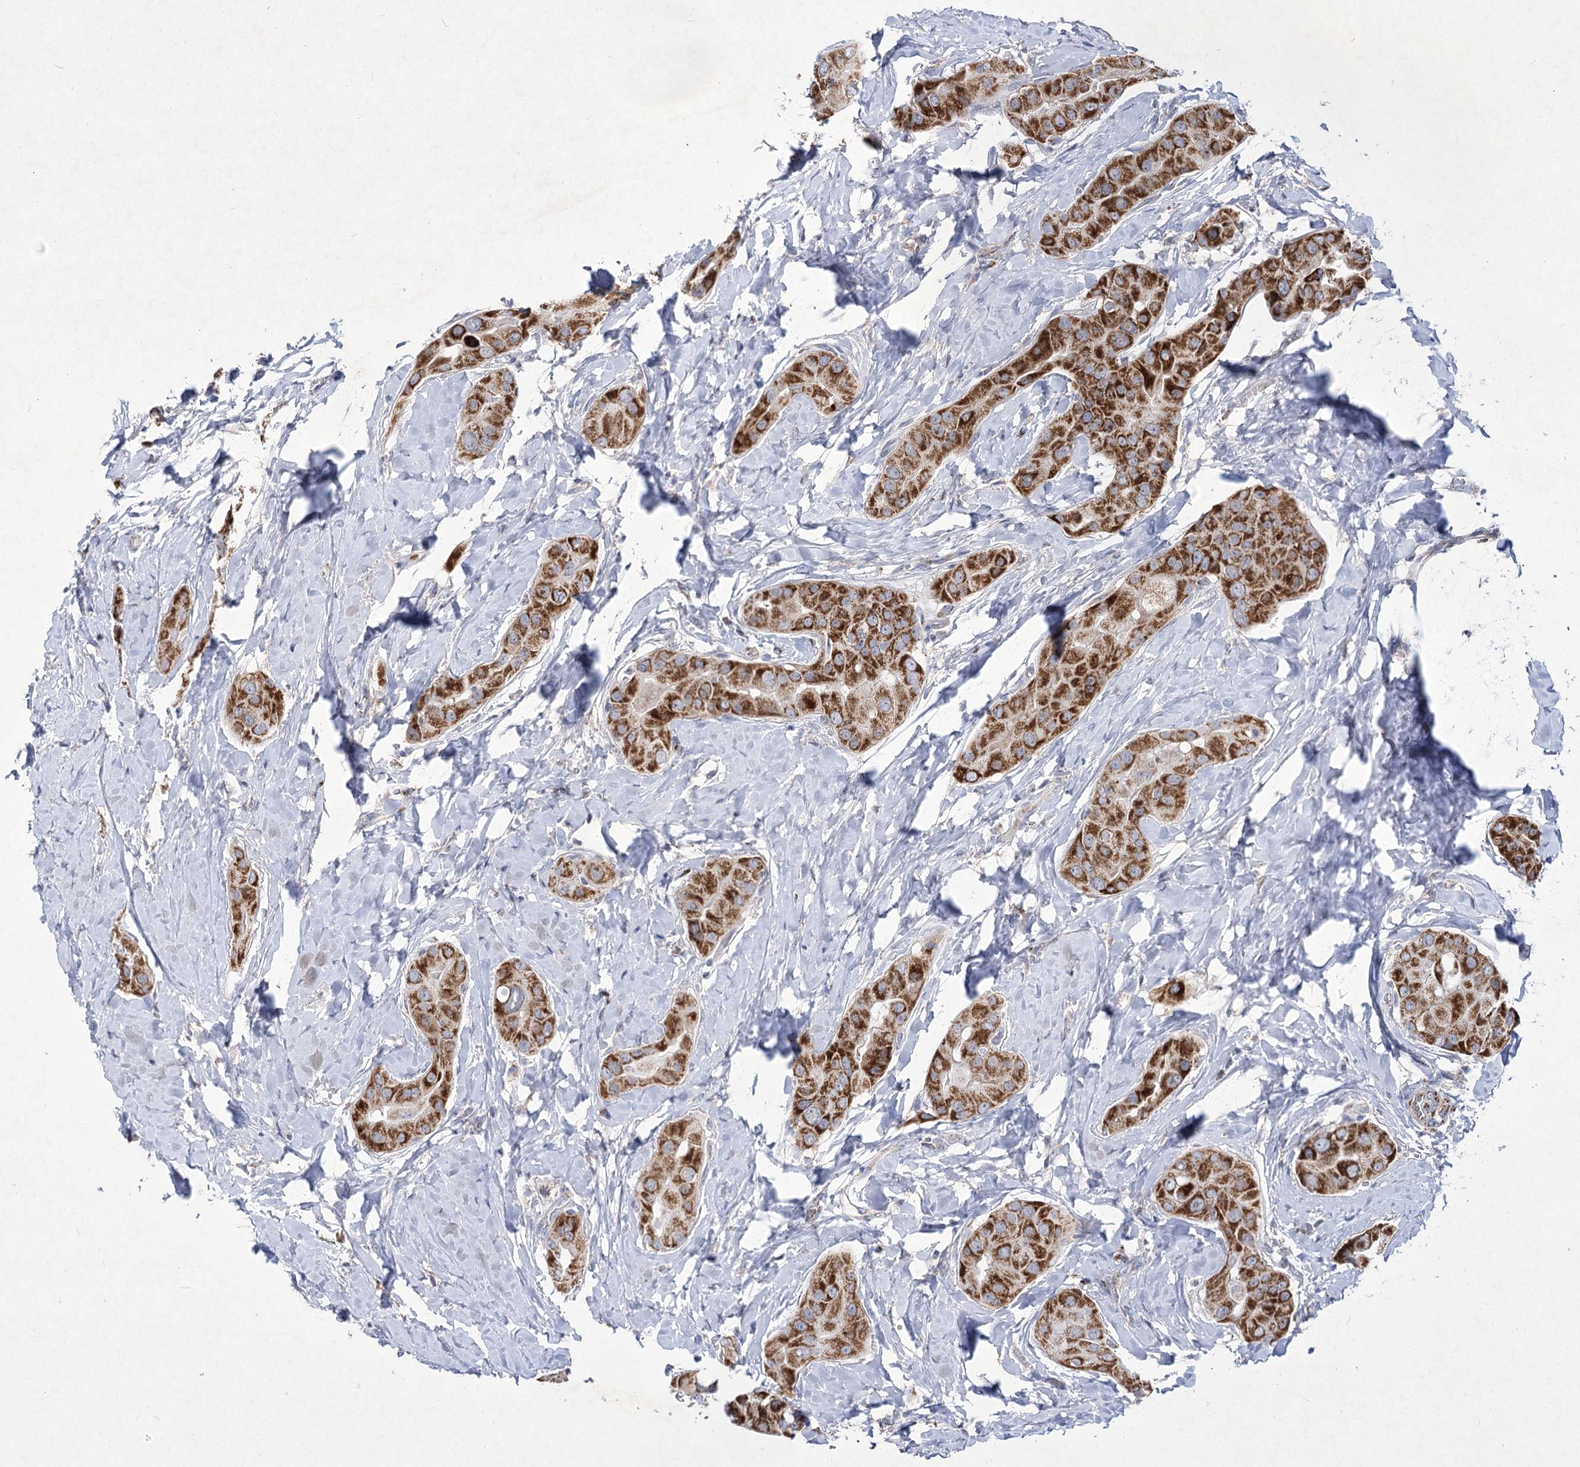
{"staining": {"intensity": "strong", "quantity": ">75%", "location": "cytoplasmic/membranous"}, "tissue": "thyroid cancer", "cell_type": "Tumor cells", "image_type": "cancer", "snomed": [{"axis": "morphology", "description": "Papillary adenocarcinoma, NOS"}, {"axis": "topography", "description": "Thyroid gland"}], "caption": "Approximately >75% of tumor cells in thyroid papillary adenocarcinoma show strong cytoplasmic/membranous protein expression as visualized by brown immunohistochemical staining.", "gene": "PDHB", "patient": {"sex": "male", "age": 33}}